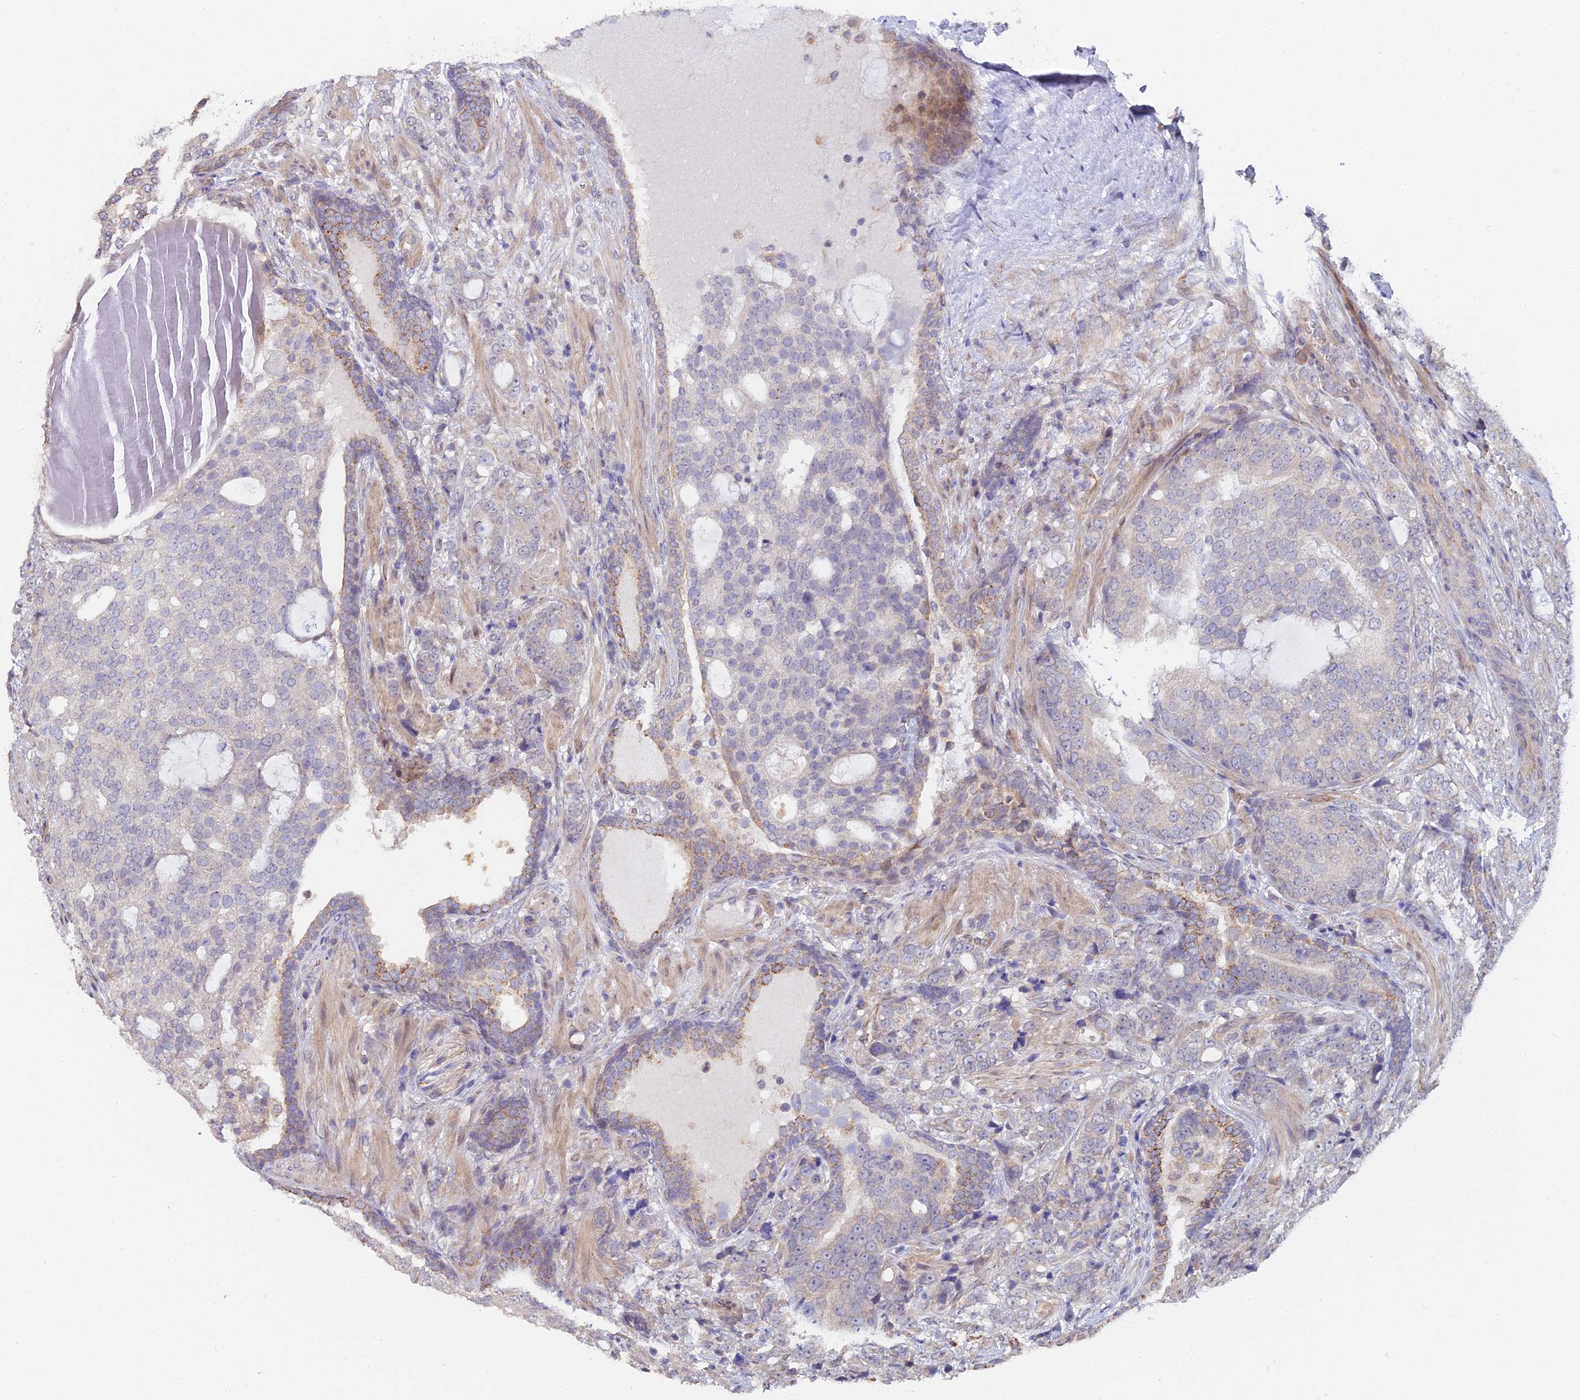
{"staining": {"intensity": "moderate", "quantity": "<25%", "location": "cytoplasmic/membranous"}, "tissue": "prostate cancer", "cell_type": "Tumor cells", "image_type": "cancer", "snomed": [{"axis": "morphology", "description": "Adenocarcinoma, High grade"}, {"axis": "topography", "description": "Prostate"}], "caption": "A brown stain labels moderate cytoplasmic/membranous expression of a protein in human high-grade adenocarcinoma (prostate) tumor cells. (Brightfield microscopy of DAB IHC at high magnification).", "gene": "C4orf19", "patient": {"sex": "male", "age": 67}}